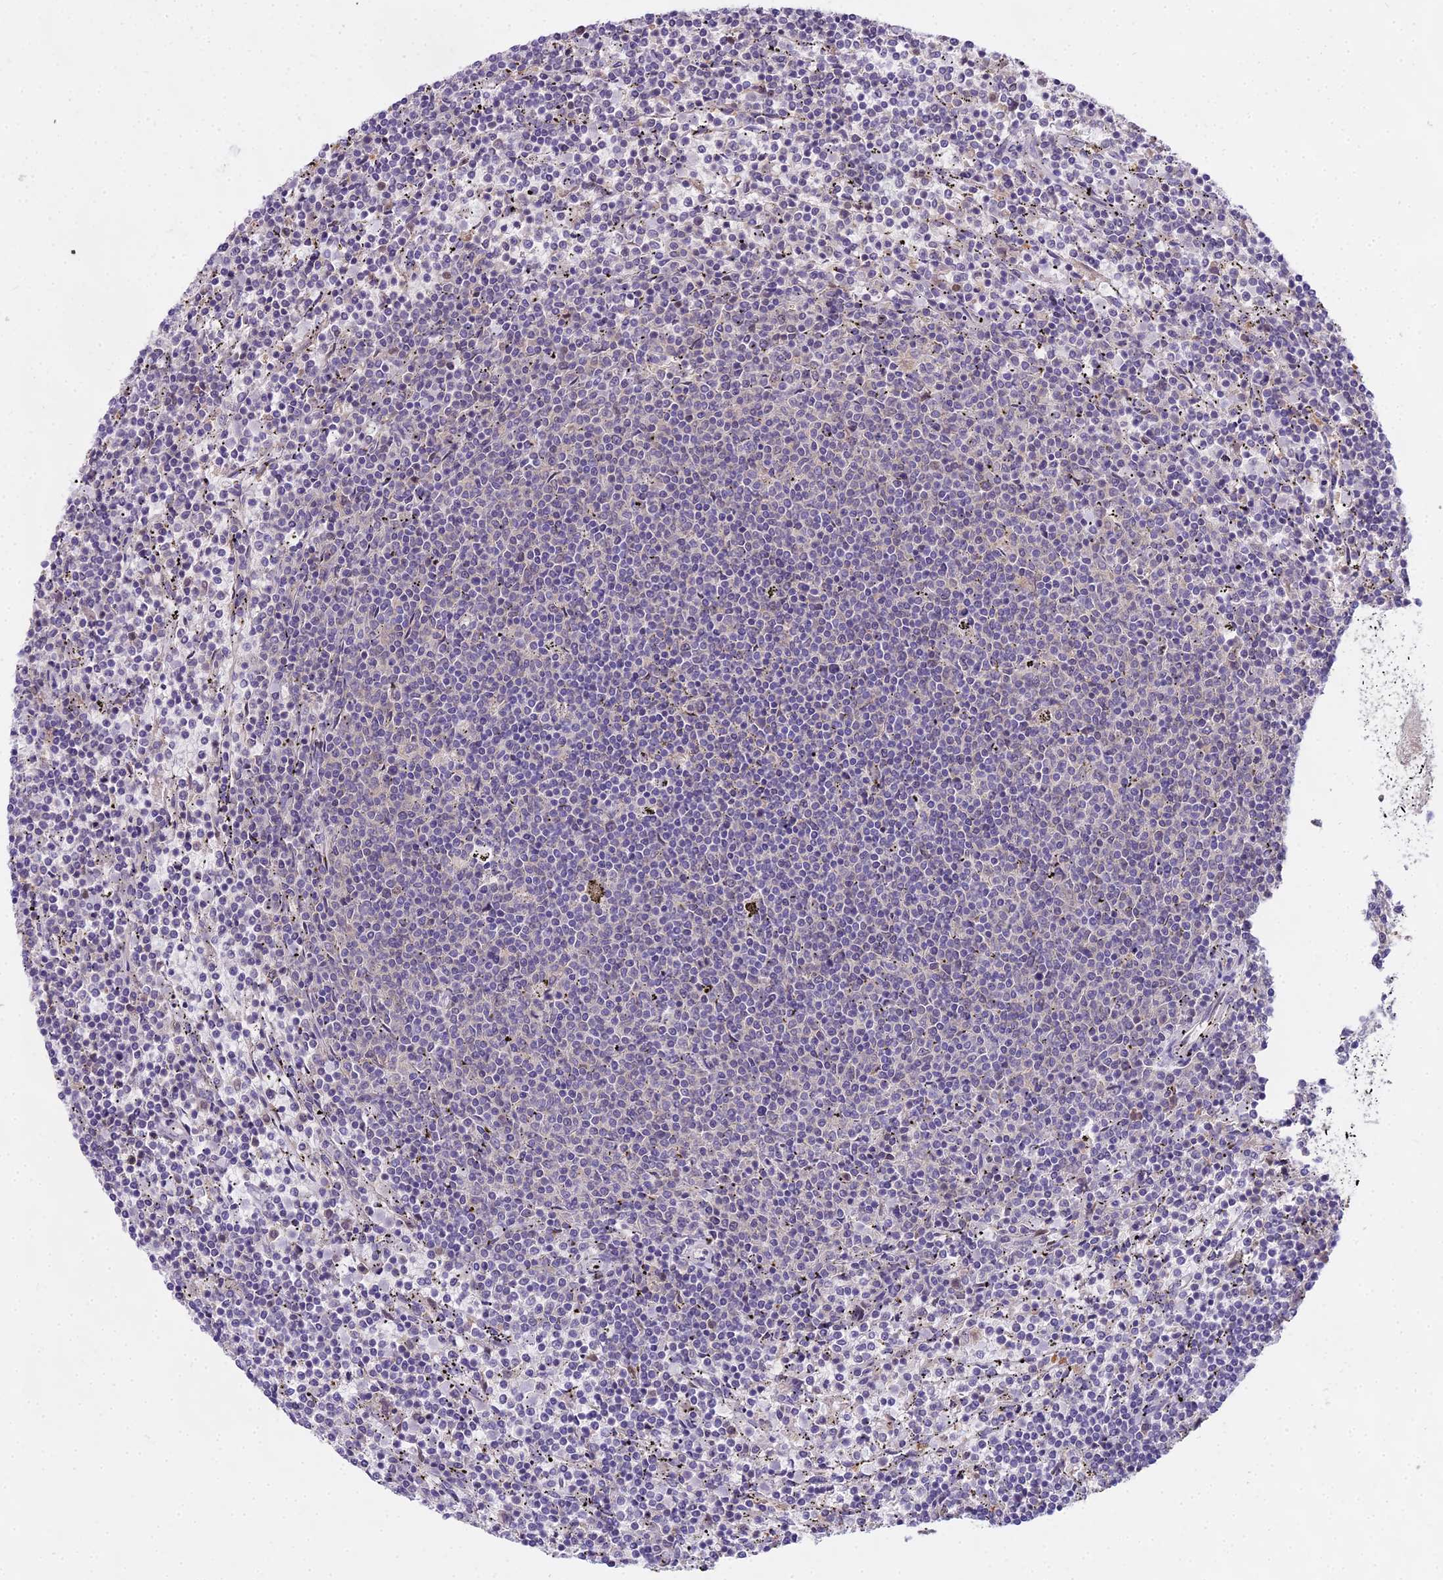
{"staining": {"intensity": "negative", "quantity": "none", "location": "none"}, "tissue": "lymphoma", "cell_type": "Tumor cells", "image_type": "cancer", "snomed": [{"axis": "morphology", "description": "Malignant lymphoma, non-Hodgkin's type, Low grade"}, {"axis": "topography", "description": "Spleen"}], "caption": "IHC of low-grade malignant lymphoma, non-Hodgkin's type displays no staining in tumor cells.", "gene": "MAT2A", "patient": {"sex": "female", "age": 50}}